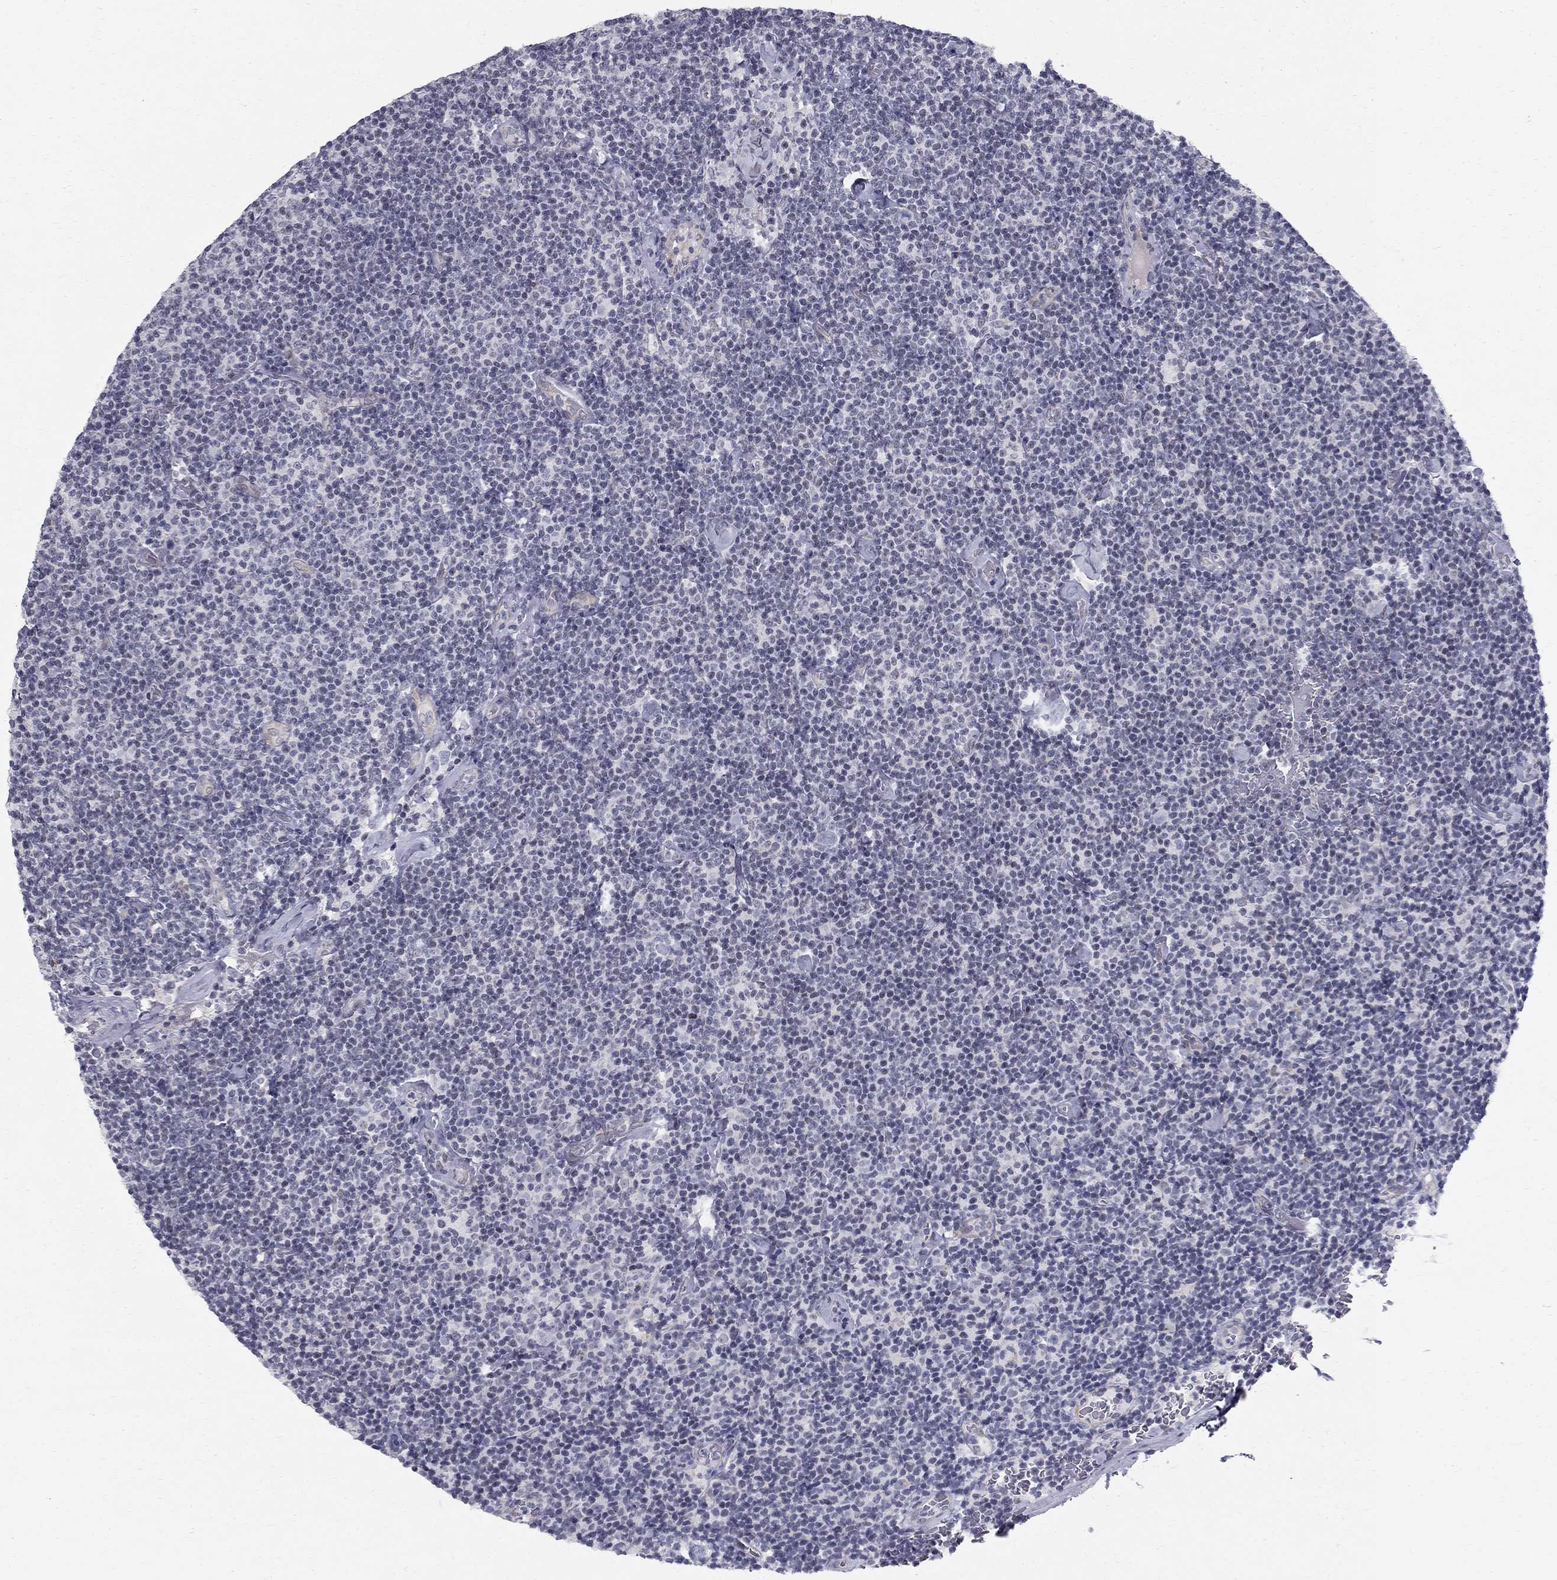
{"staining": {"intensity": "negative", "quantity": "none", "location": "none"}, "tissue": "lymphoma", "cell_type": "Tumor cells", "image_type": "cancer", "snomed": [{"axis": "morphology", "description": "Malignant lymphoma, non-Hodgkin's type, Low grade"}, {"axis": "topography", "description": "Lymph node"}], "caption": "A high-resolution micrograph shows immunohistochemistry (IHC) staining of lymphoma, which shows no significant positivity in tumor cells.", "gene": "CLIC6", "patient": {"sex": "male", "age": 81}}